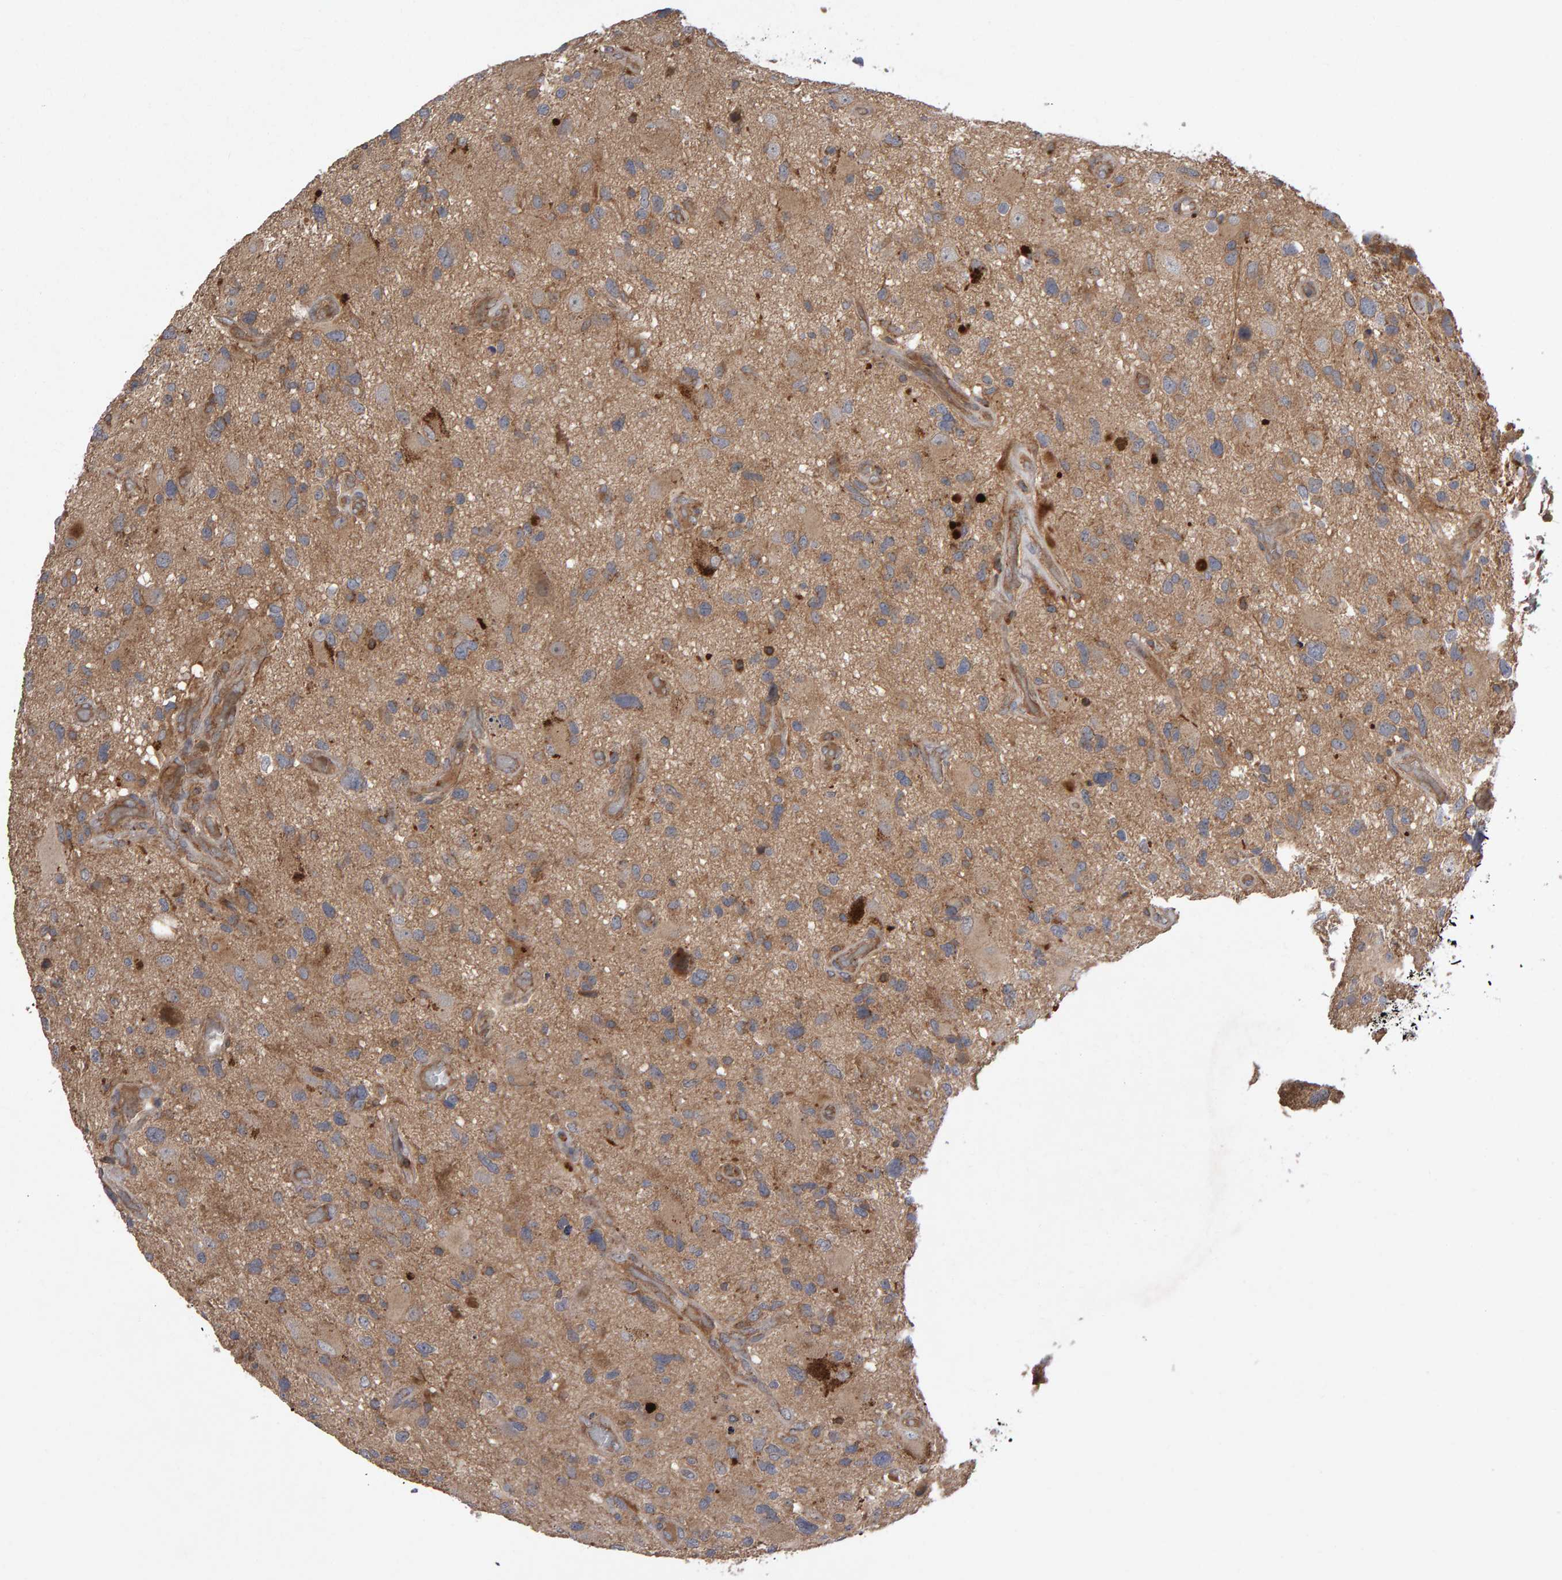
{"staining": {"intensity": "weak", "quantity": ">75%", "location": "cytoplasmic/membranous"}, "tissue": "glioma", "cell_type": "Tumor cells", "image_type": "cancer", "snomed": [{"axis": "morphology", "description": "Glioma, malignant, High grade"}, {"axis": "topography", "description": "Brain"}], "caption": "Protein analysis of malignant high-grade glioma tissue exhibits weak cytoplasmic/membranous staining in about >75% of tumor cells.", "gene": "PGS1", "patient": {"sex": "male", "age": 33}}